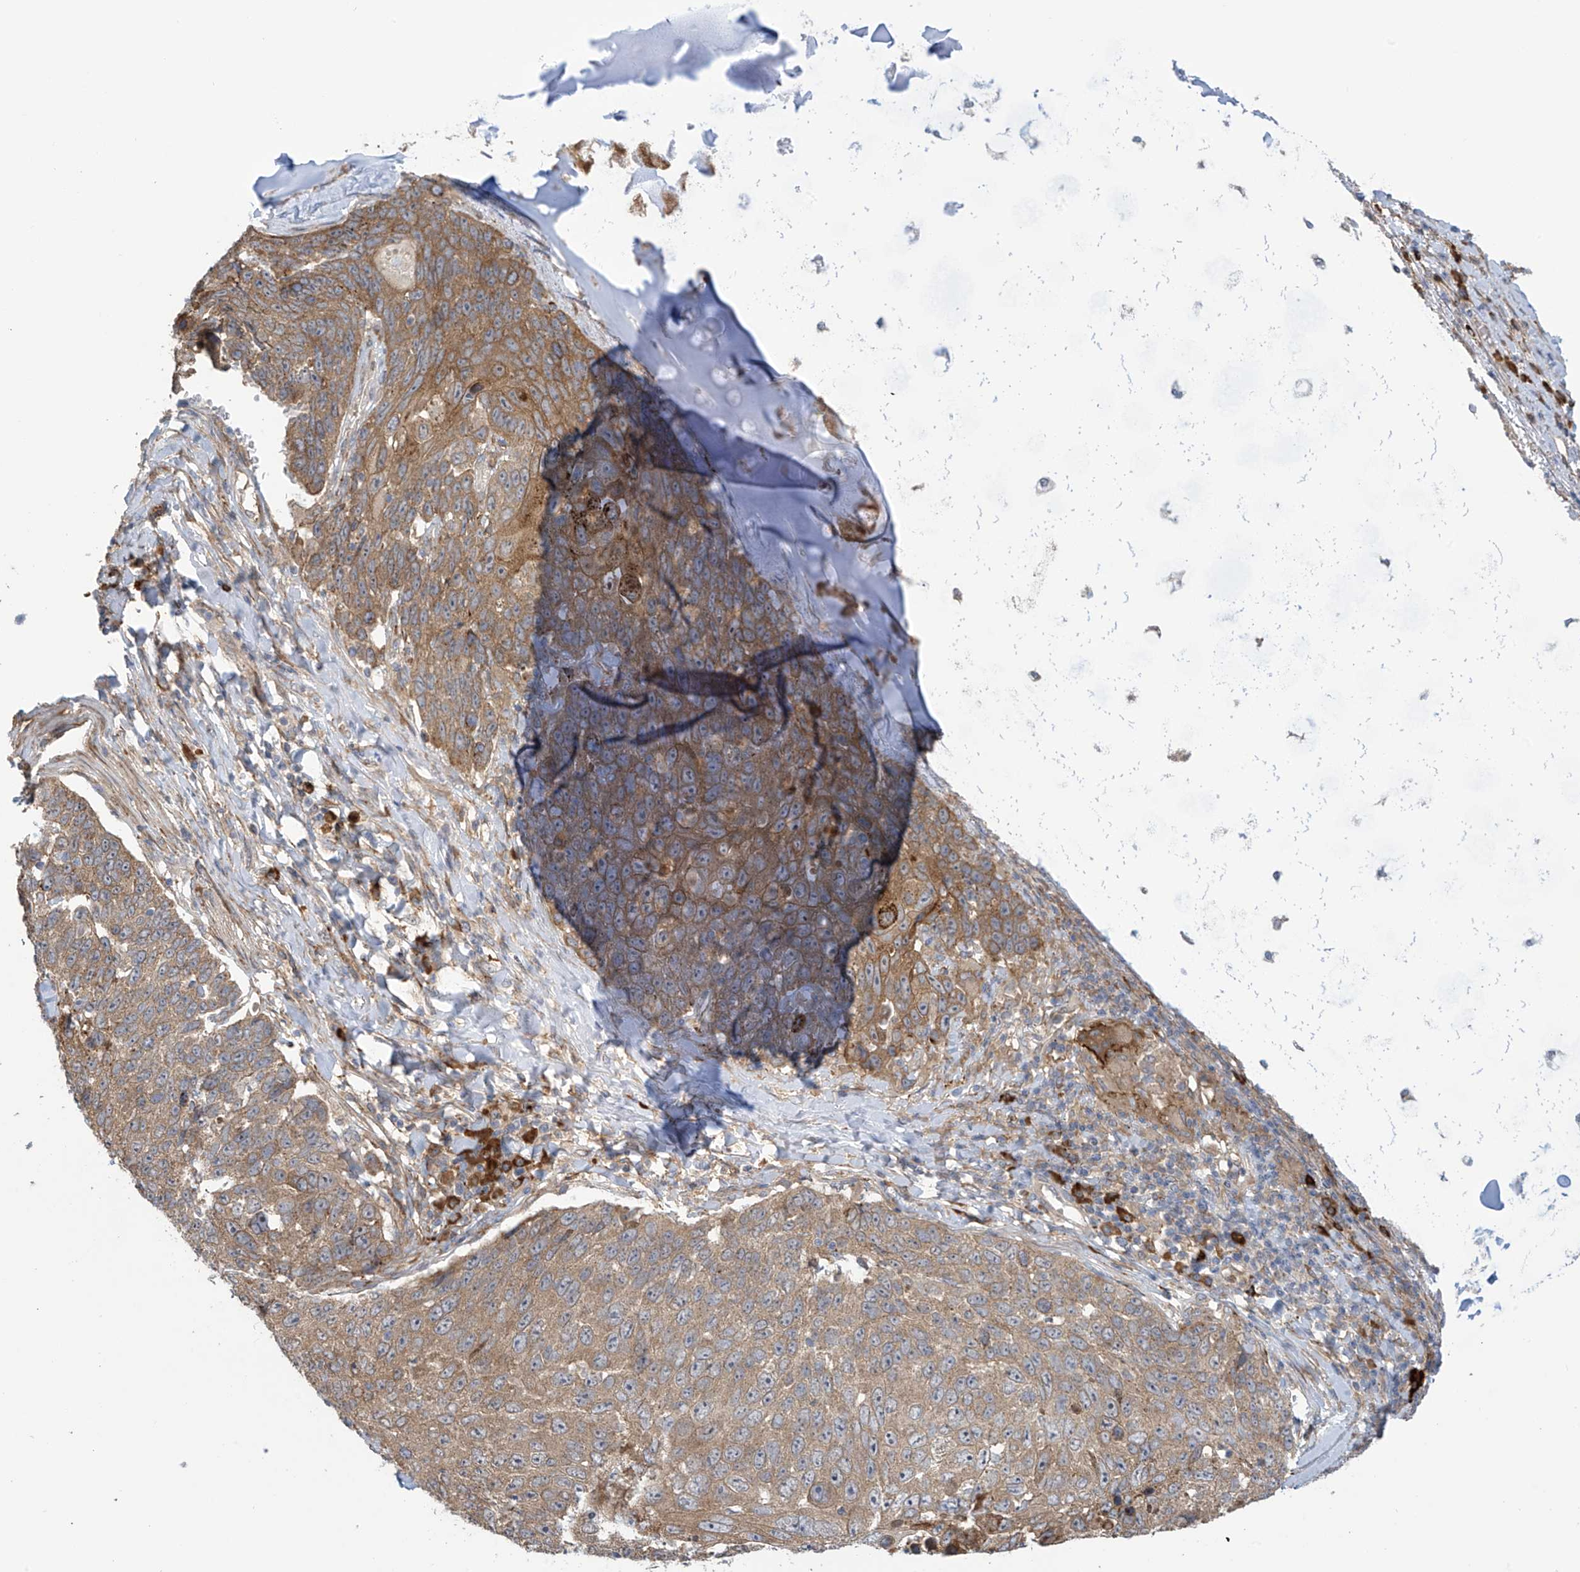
{"staining": {"intensity": "moderate", "quantity": "25%-75%", "location": "cytoplasmic/membranous"}, "tissue": "lung cancer", "cell_type": "Tumor cells", "image_type": "cancer", "snomed": [{"axis": "morphology", "description": "Squamous cell carcinoma, NOS"}, {"axis": "topography", "description": "Lung"}], "caption": "IHC (DAB (3,3'-diaminobenzidine)) staining of human lung cancer displays moderate cytoplasmic/membranous protein positivity in about 25%-75% of tumor cells.", "gene": "KIAA1522", "patient": {"sex": "male", "age": 66}}